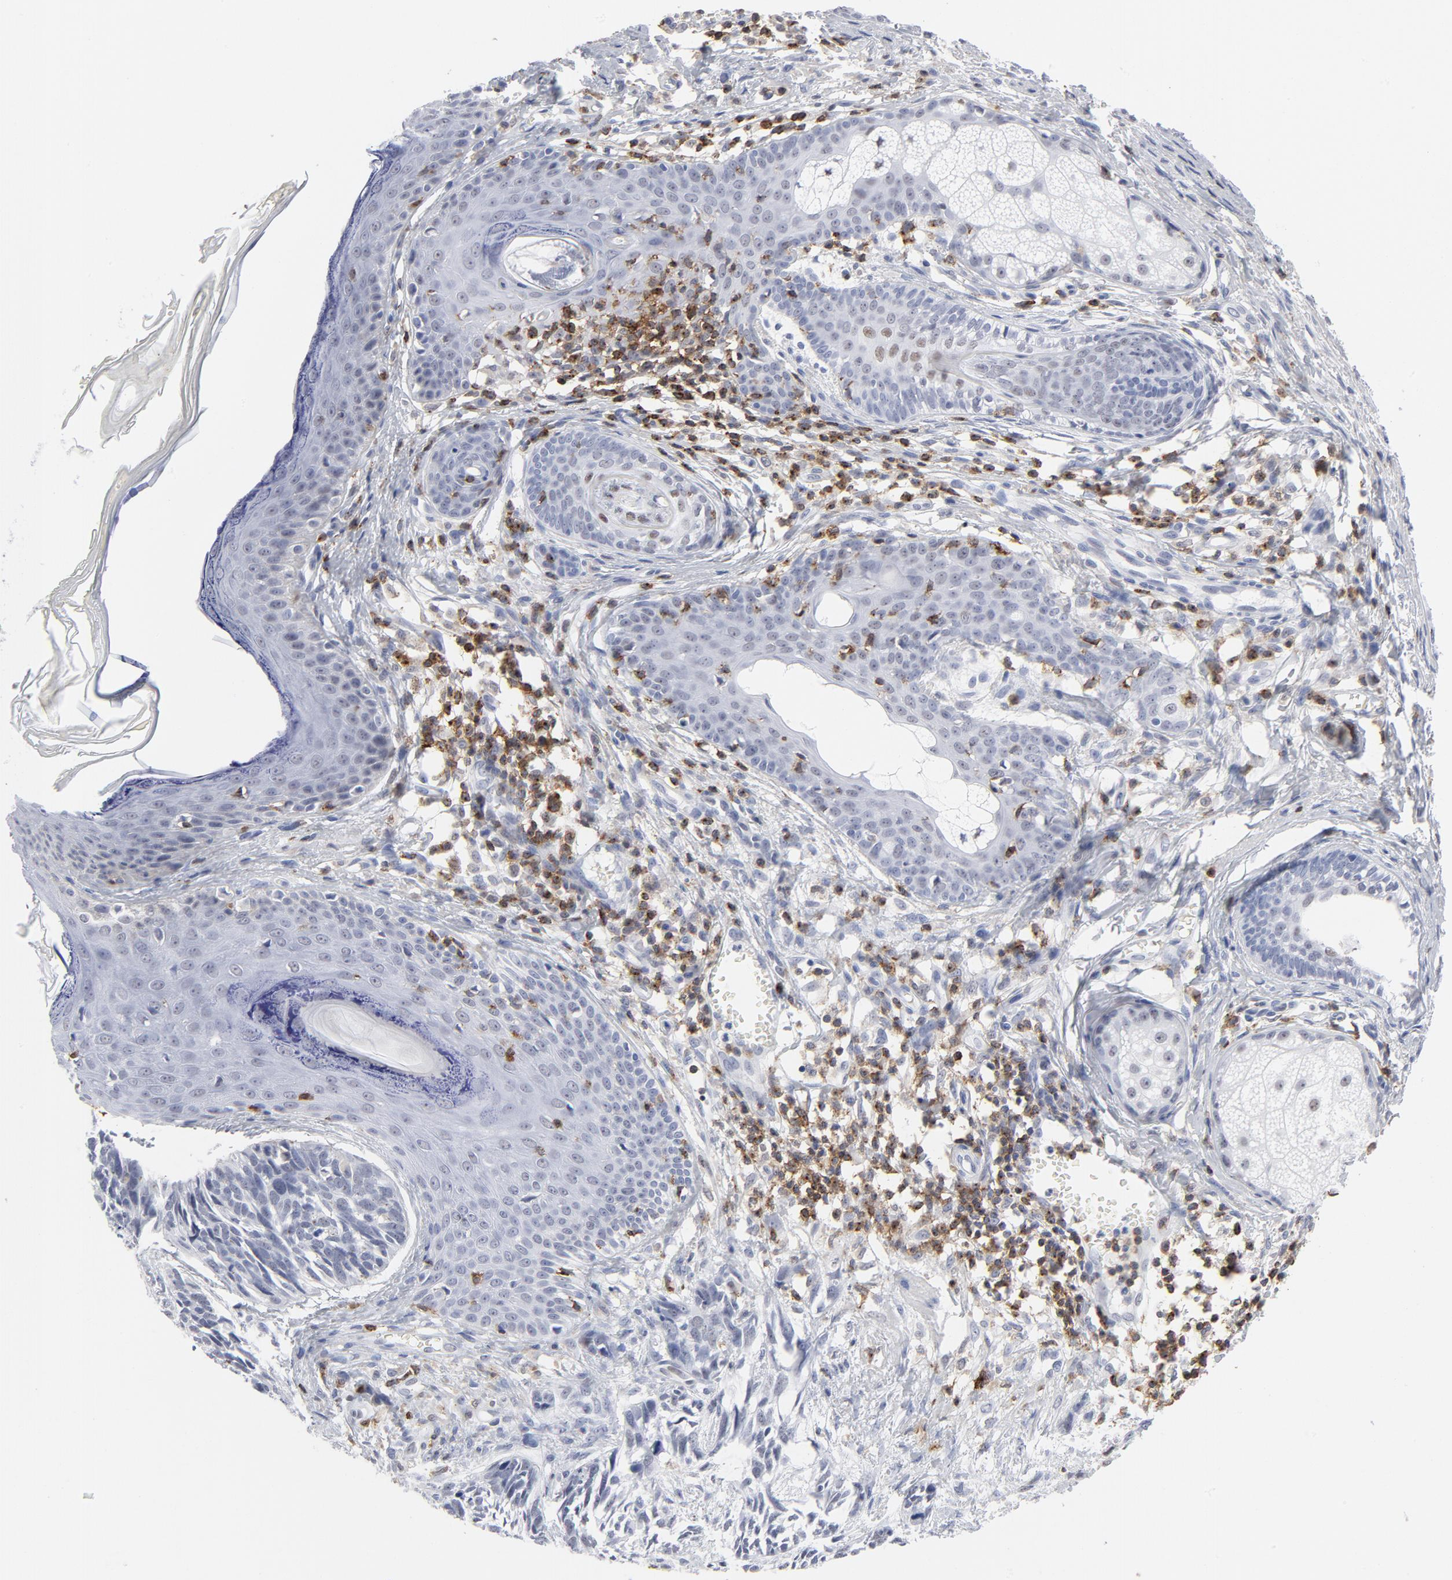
{"staining": {"intensity": "weak", "quantity": "<25%", "location": "nuclear"}, "tissue": "skin cancer", "cell_type": "Tumor cells", "image_type": "cancer", "snomed": [{"axis": "morphology", "description": "Basal cell carcinoma"}, {"axis": "topography", "description": "Skin"}], "caption": "This is an IHC photomicrograph of human skin cancer (basal cell carcinoma). There is no expression in tumor cells.", "gene": "CD2", "patient": {"sex": "male", "age": 63}}